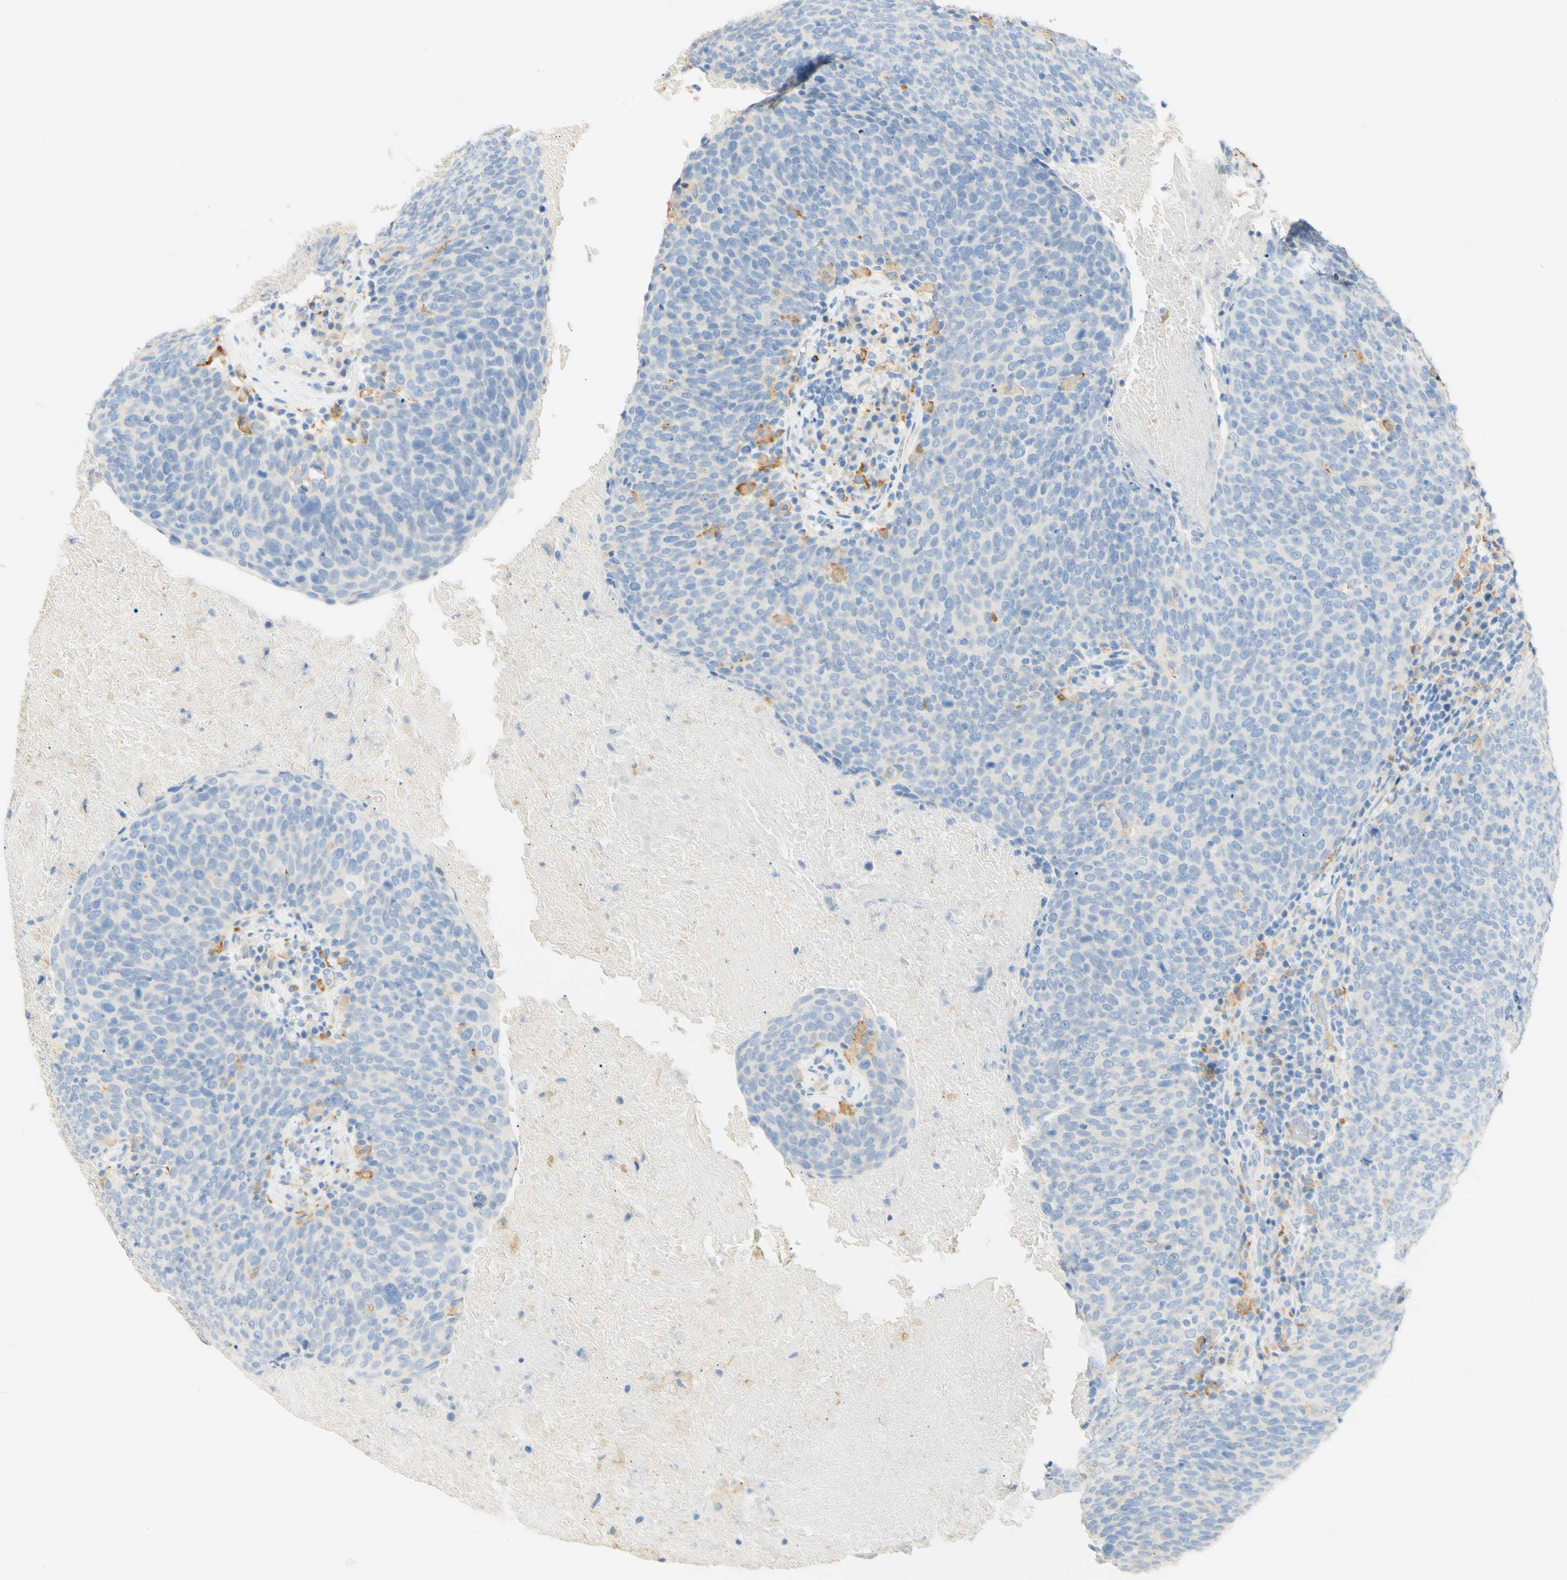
{"staining": {"intensity": "negative", "quantity": "none", "location": "none"}, "tissue": "head and neck cancer", "cell_type": "Tumor cells", "image_type": "cancer", "snomed": [{"axis": "morphology", "description": "Squamous cell carcinoma, NOS"}, {"axis": "morphology", "description": "Squamous cell carcinoma, metastatic, NOS"}, {"axis": "topography", "description": "Lymph node"}, {"axis": "topography", "description": "Head-Neck"}], "caption": "IHC image of human head and neck metastatic squamous cell carcinoma stained for a protein (brown), which demonstrates no staining in tumor cells.", "gene": "FCGRT", "patient": {"sex": "male", "age": 62}}